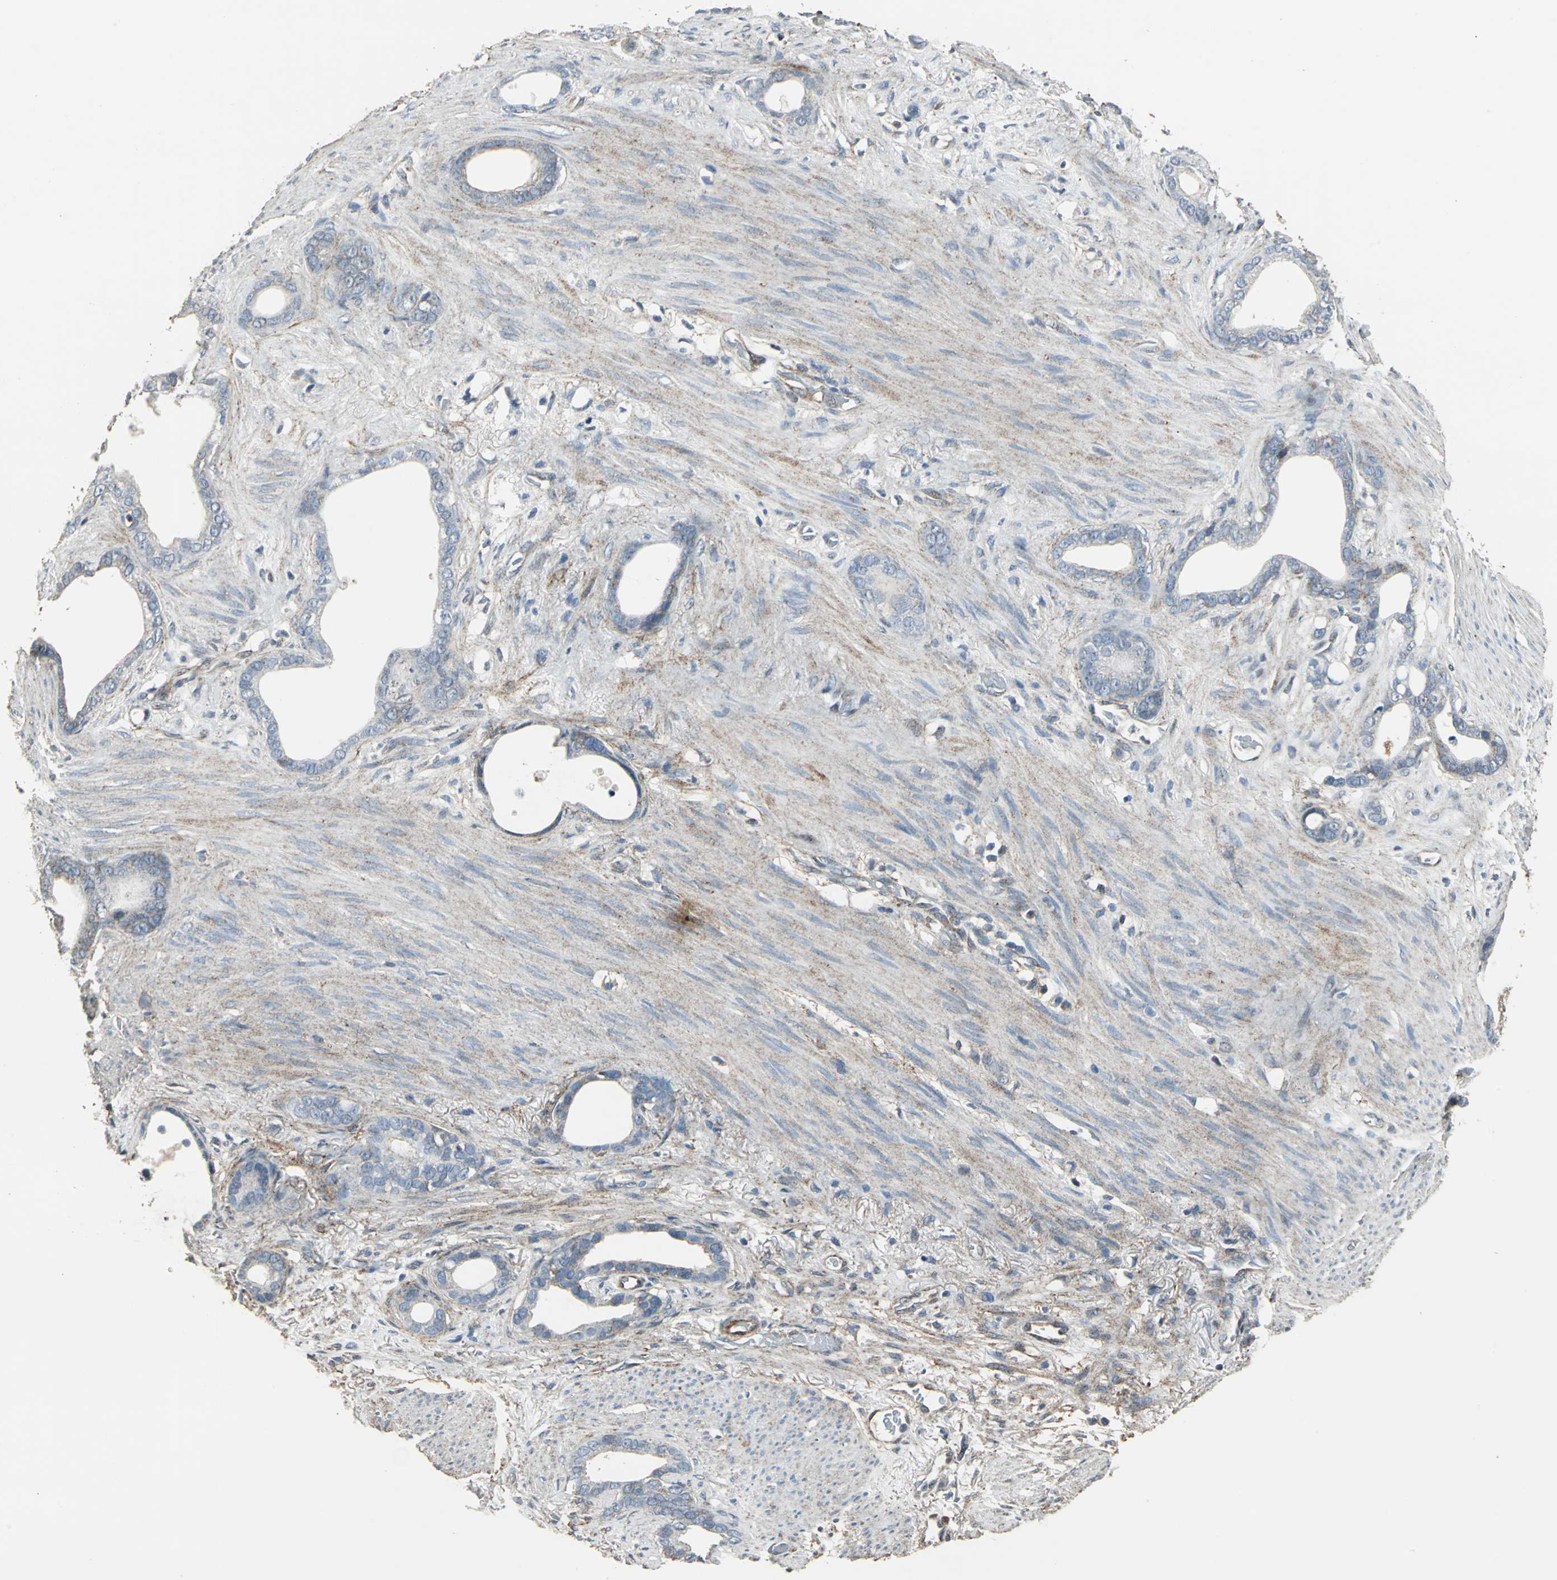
{"staining": {"intensity": "negative", "quantity": "none", "location": "none"}, "tissue": "stomach cancer", "cell_type": "Tumor cells", "image_type": "cancer", "snomed": [{"axis": "morphology", "description": "Adenocarcinoma, NOS"}, {"axis": "topography", "description": "Stomach"}], "caption": "Tumor cells show no significant protein staining in stomach adenocarcinoma.", "gene": "DNAJB4", "patient": {"sex": "female", "age": 75}}